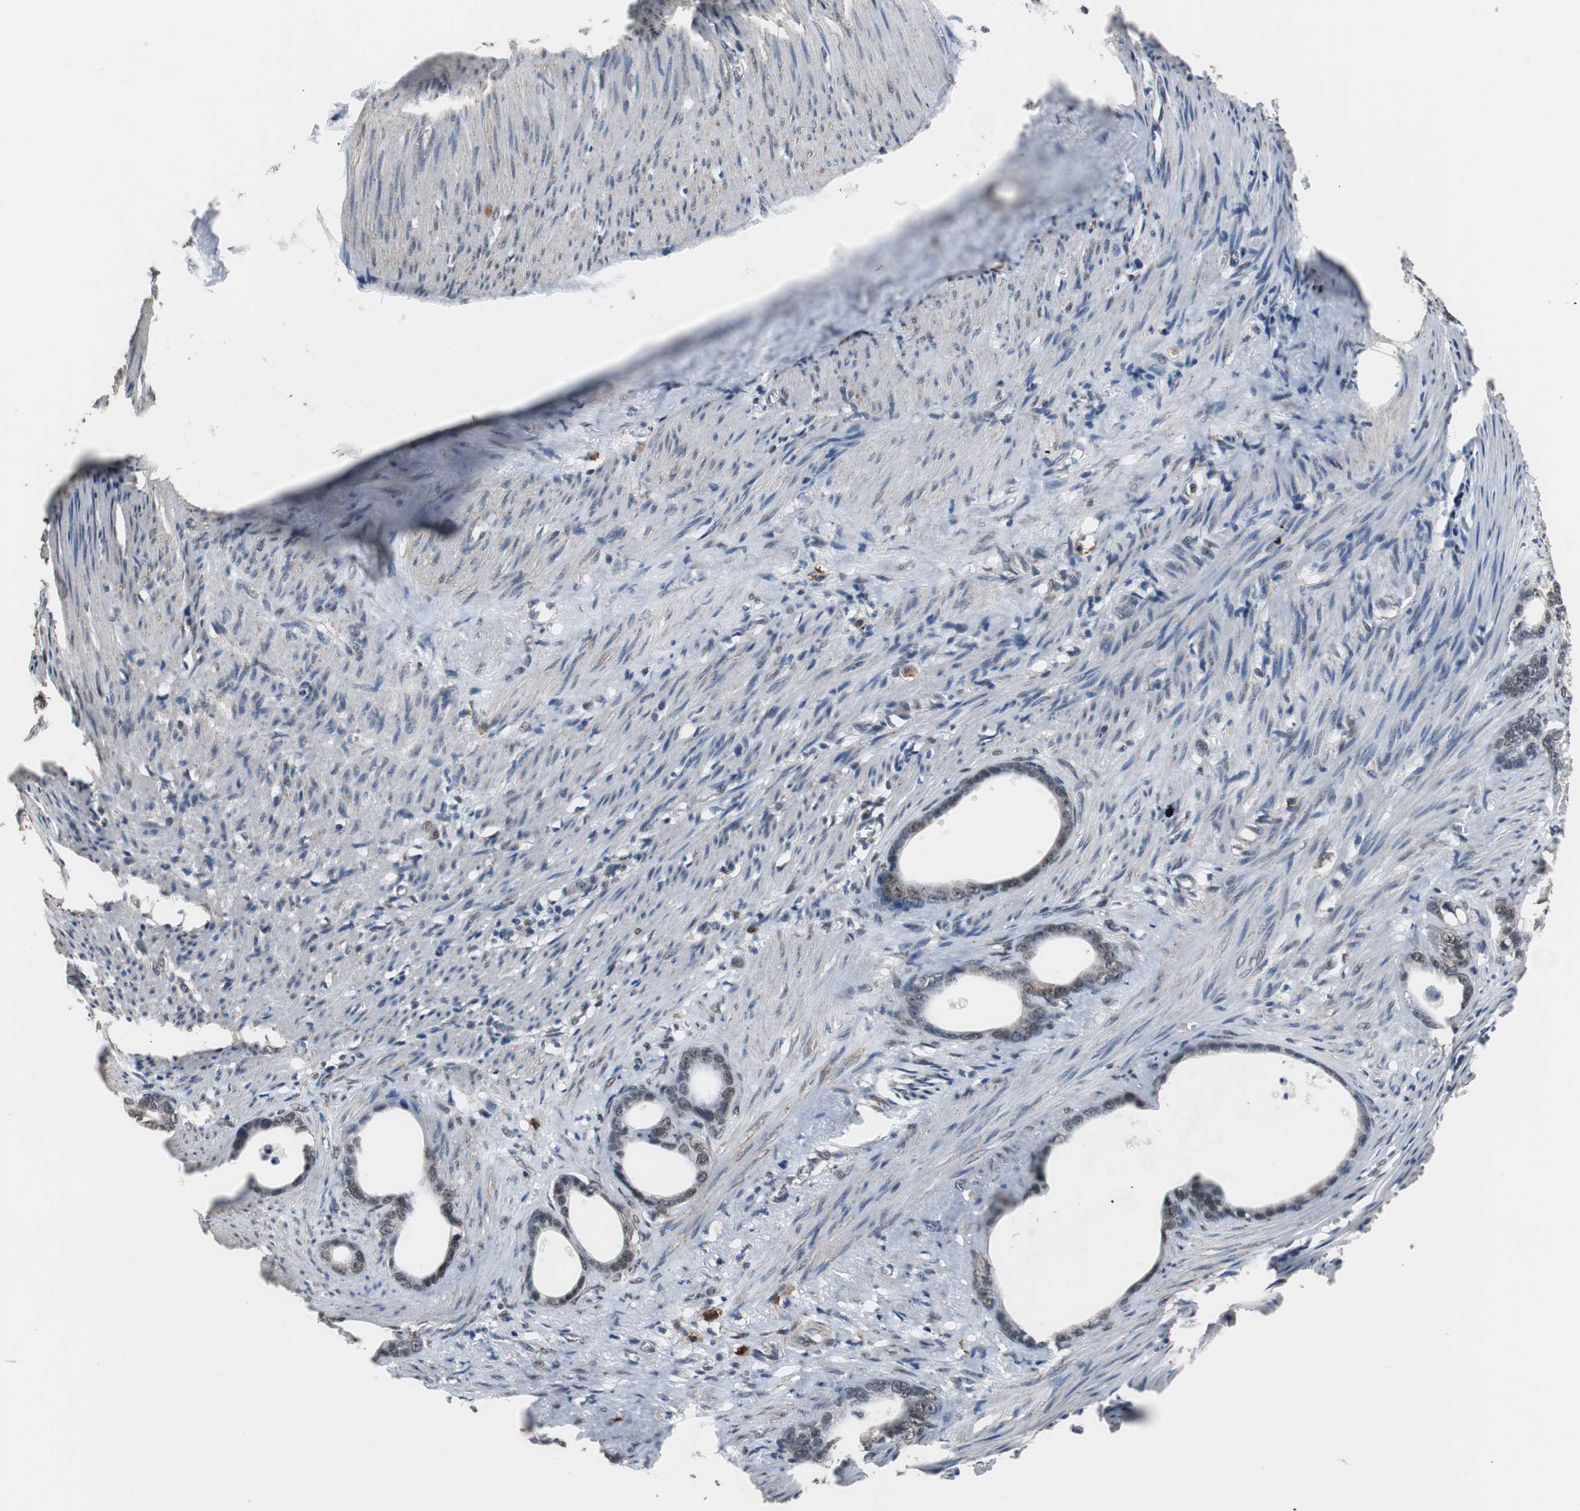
{"staining": {"intensity": "weak", "quantity": ">75%", "location": "nuclear"}, "tissue": "stomach cancer", "cell_type": "Tumor cells", "image_type": "cancer", "snomed": [{"axis": "morphology", "description": "Adenocarcinoma, NOS"}, {"axis": "topography", "description": "Stomach"}], "caption": "IHC histopathology image of human adenocarcinoma (stomach) stained for a protein (brown), which shows low levels of weak nuclear positivity in approximately >75% of tumor cells.", "gene": "ZHX2", "patient": {"sex": "female", "age": 75}}